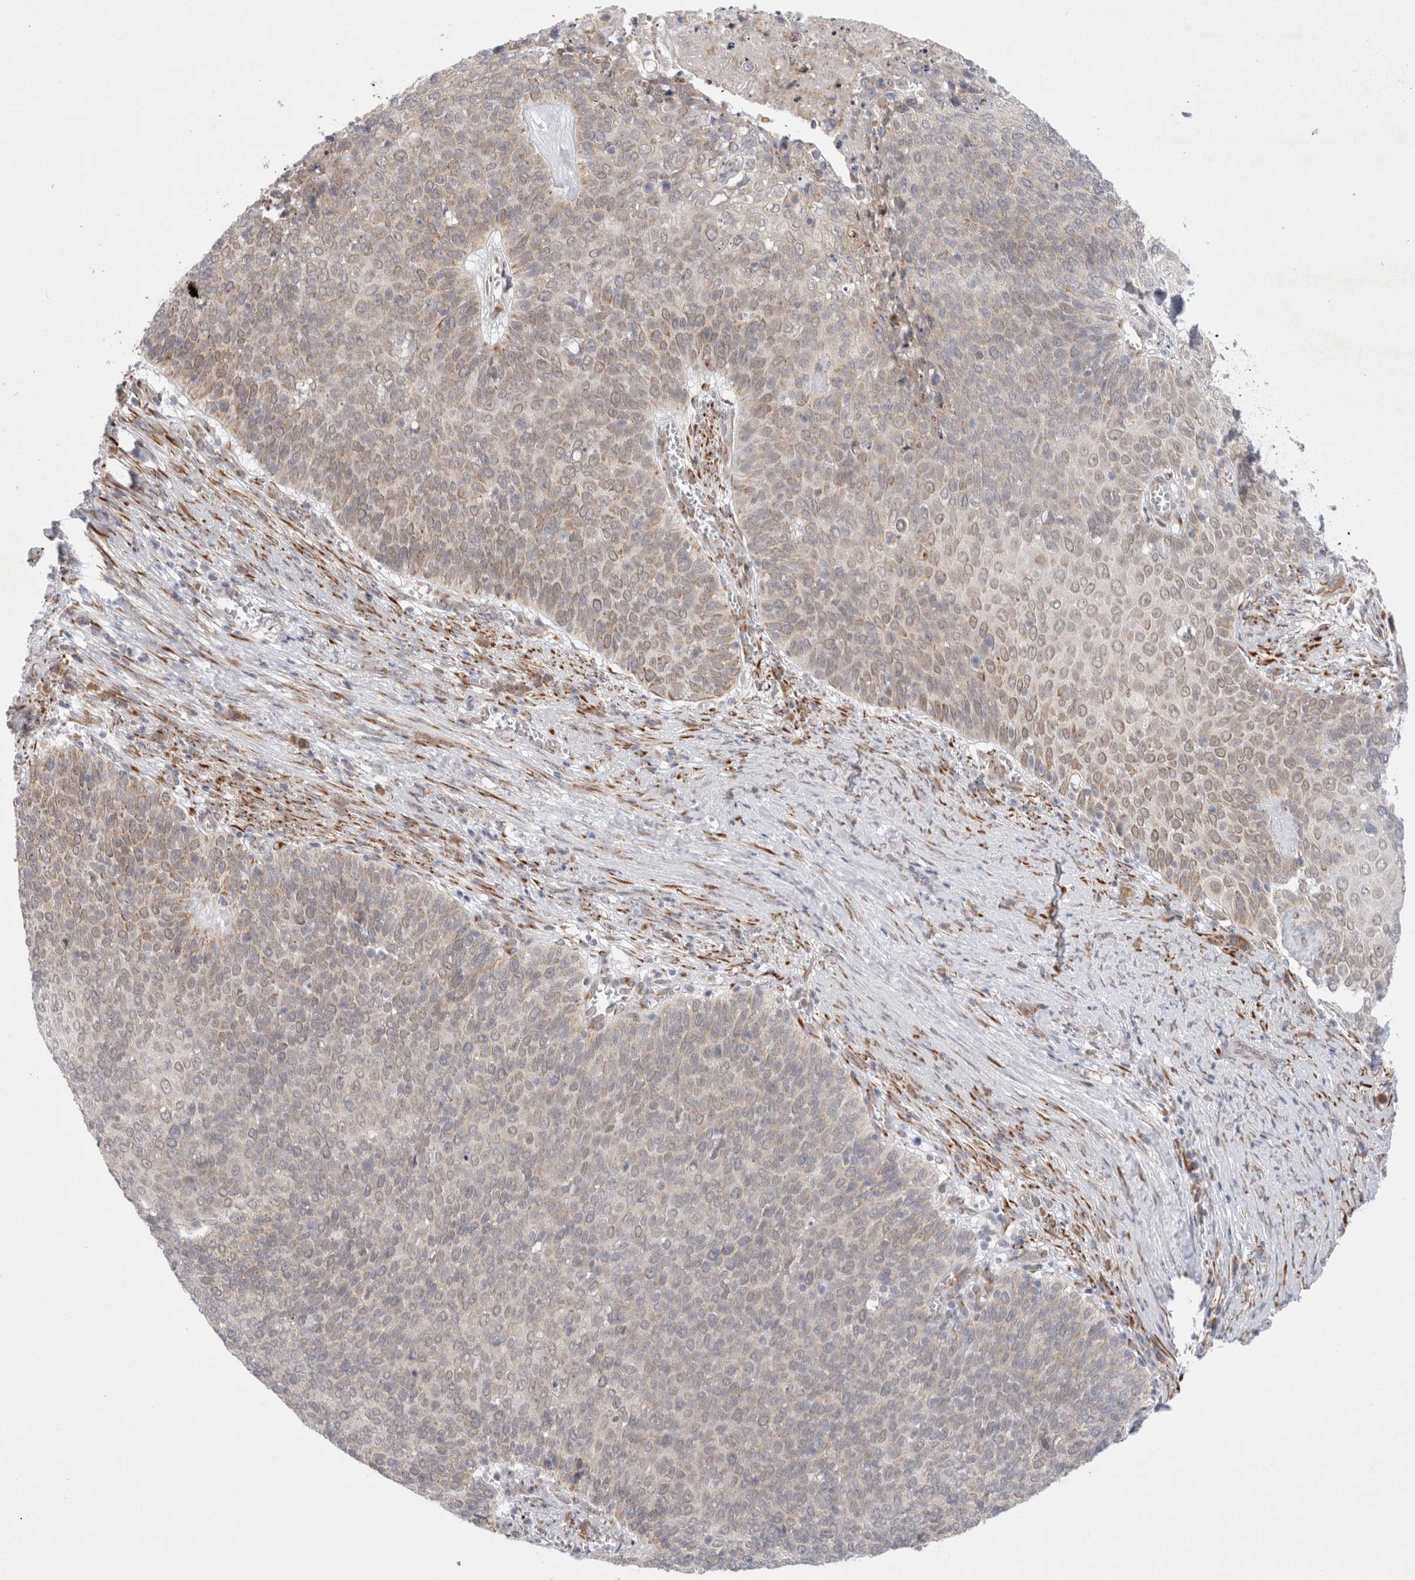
{"staining": {"intensity": "weak", "quantity": "<25%", "location": "cytoplasmic/membranous,nuclear"}, "tissue": "cervical cancer", "cell_type": "Tumor cells", "image_type": "cancer", "snomed": [{"axis": "morphology", "description": "Squamous cell carcinoma, NOS"}, {"axis": "topography", "description": "Cervix"}], "caption": "Tumor cells show no significant positivity in cervical cancer (squamous cell carcinoma). The staining is performed using DAB brown chromogen with nuclei counter-stained in using hematoxylin.", "gene": "TRMT1L", "patient": {"sex": "female", "age": 39}}